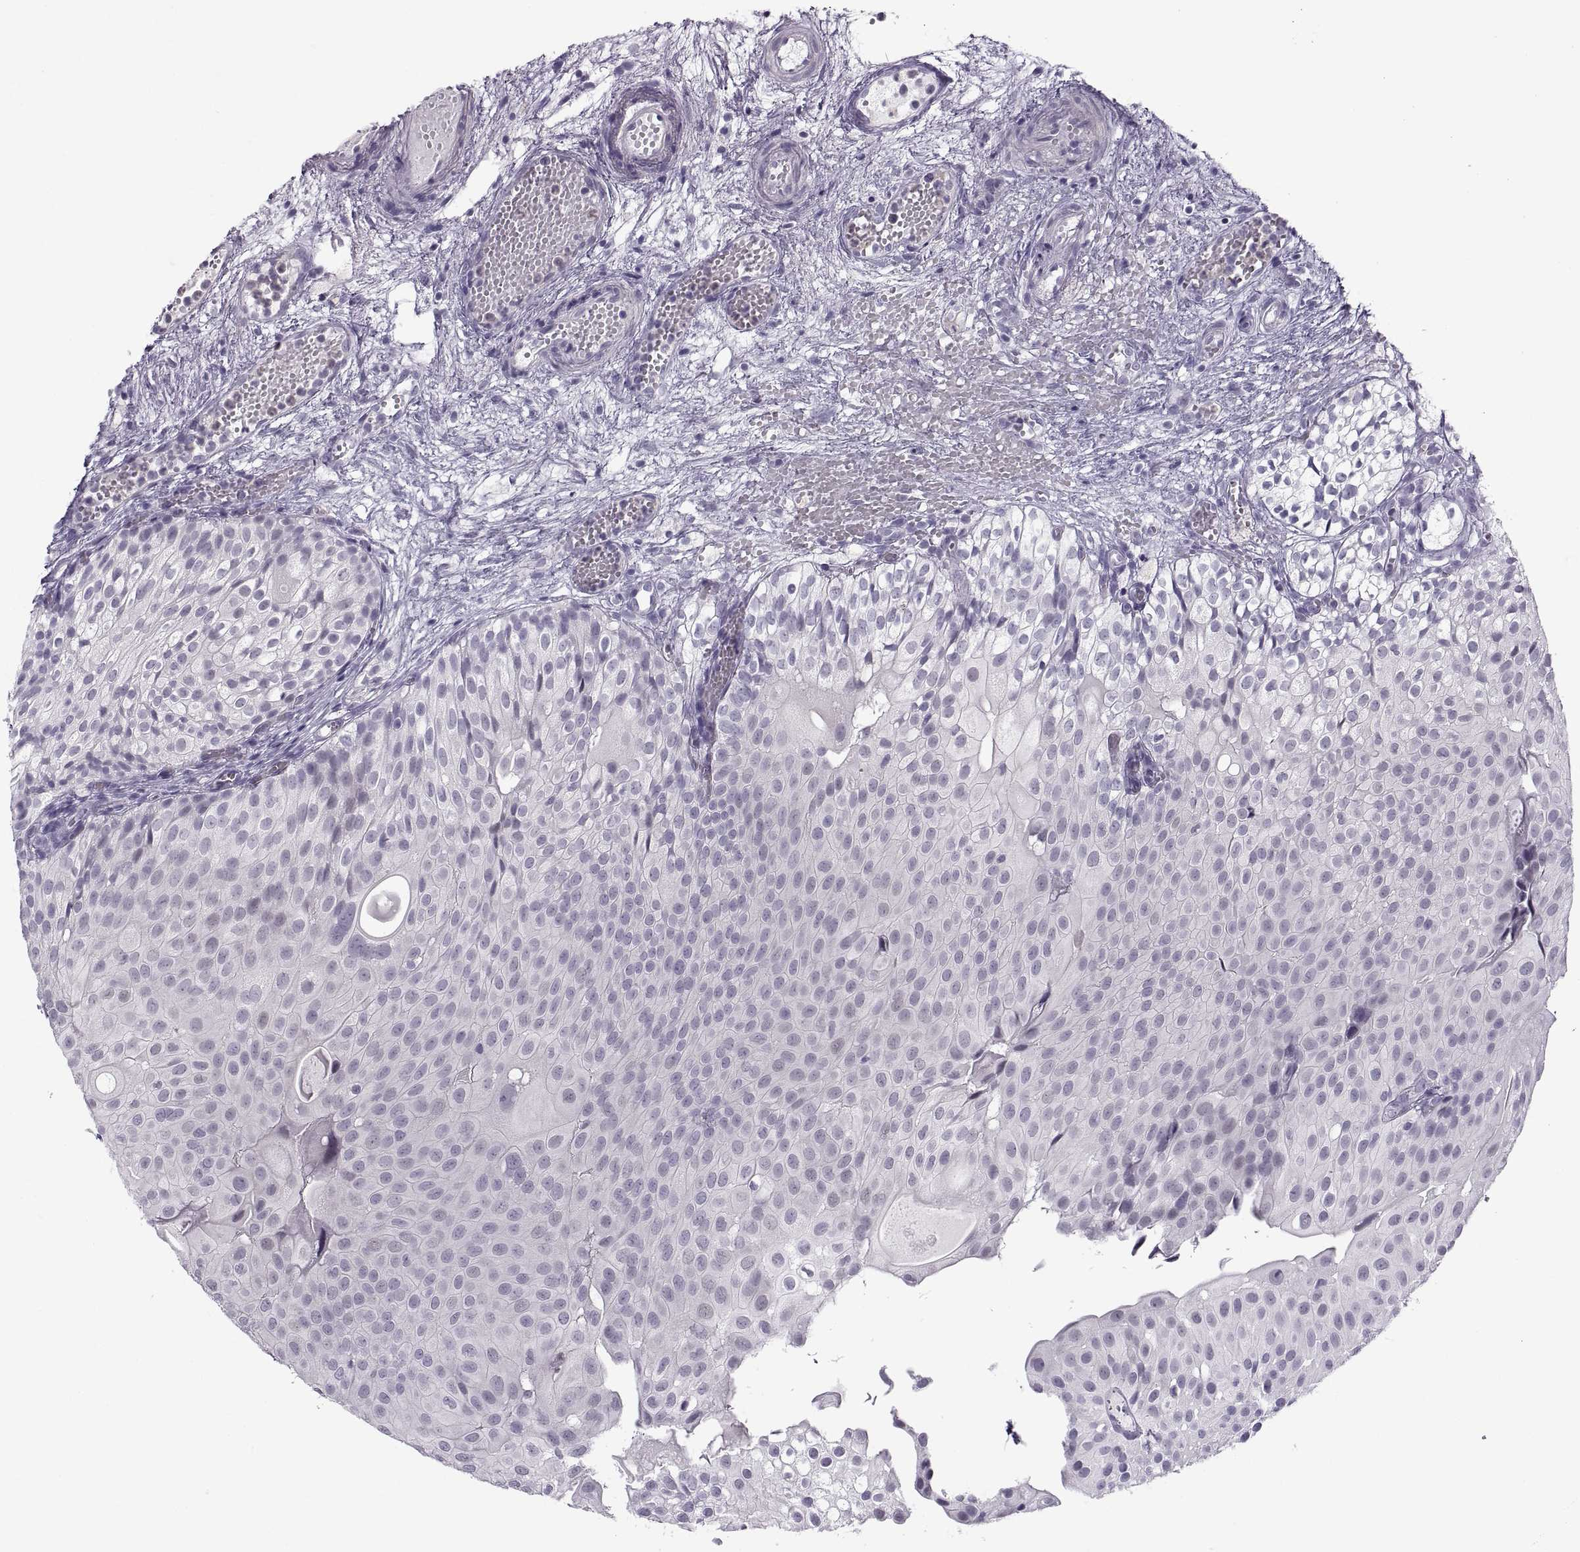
{"staining": {"intensity": "negative", "quantity": "none", "location": "none"}, "tissue": "urothelial cancer", "cell_type": "Tumor cells", "image_type": "cancer", "snomed": [{"axis": "morphology", "description": "Urothelial carcinoma, Low grade"}, {"axis": "topography", "description": "Urinary bladder"}], "caption": "Immunohistochemistry histopathology image of human urothelial cancer stained for a protein (brown), which reveals no staining in tumor cells. The staining is performed using DAB (3,3'-diaminobenzidine) brown chromogen with nuclei counter-stained in using hematoxylin.", "gene": "C3orf22", "patient": {"sex": "male", "age": 72}}